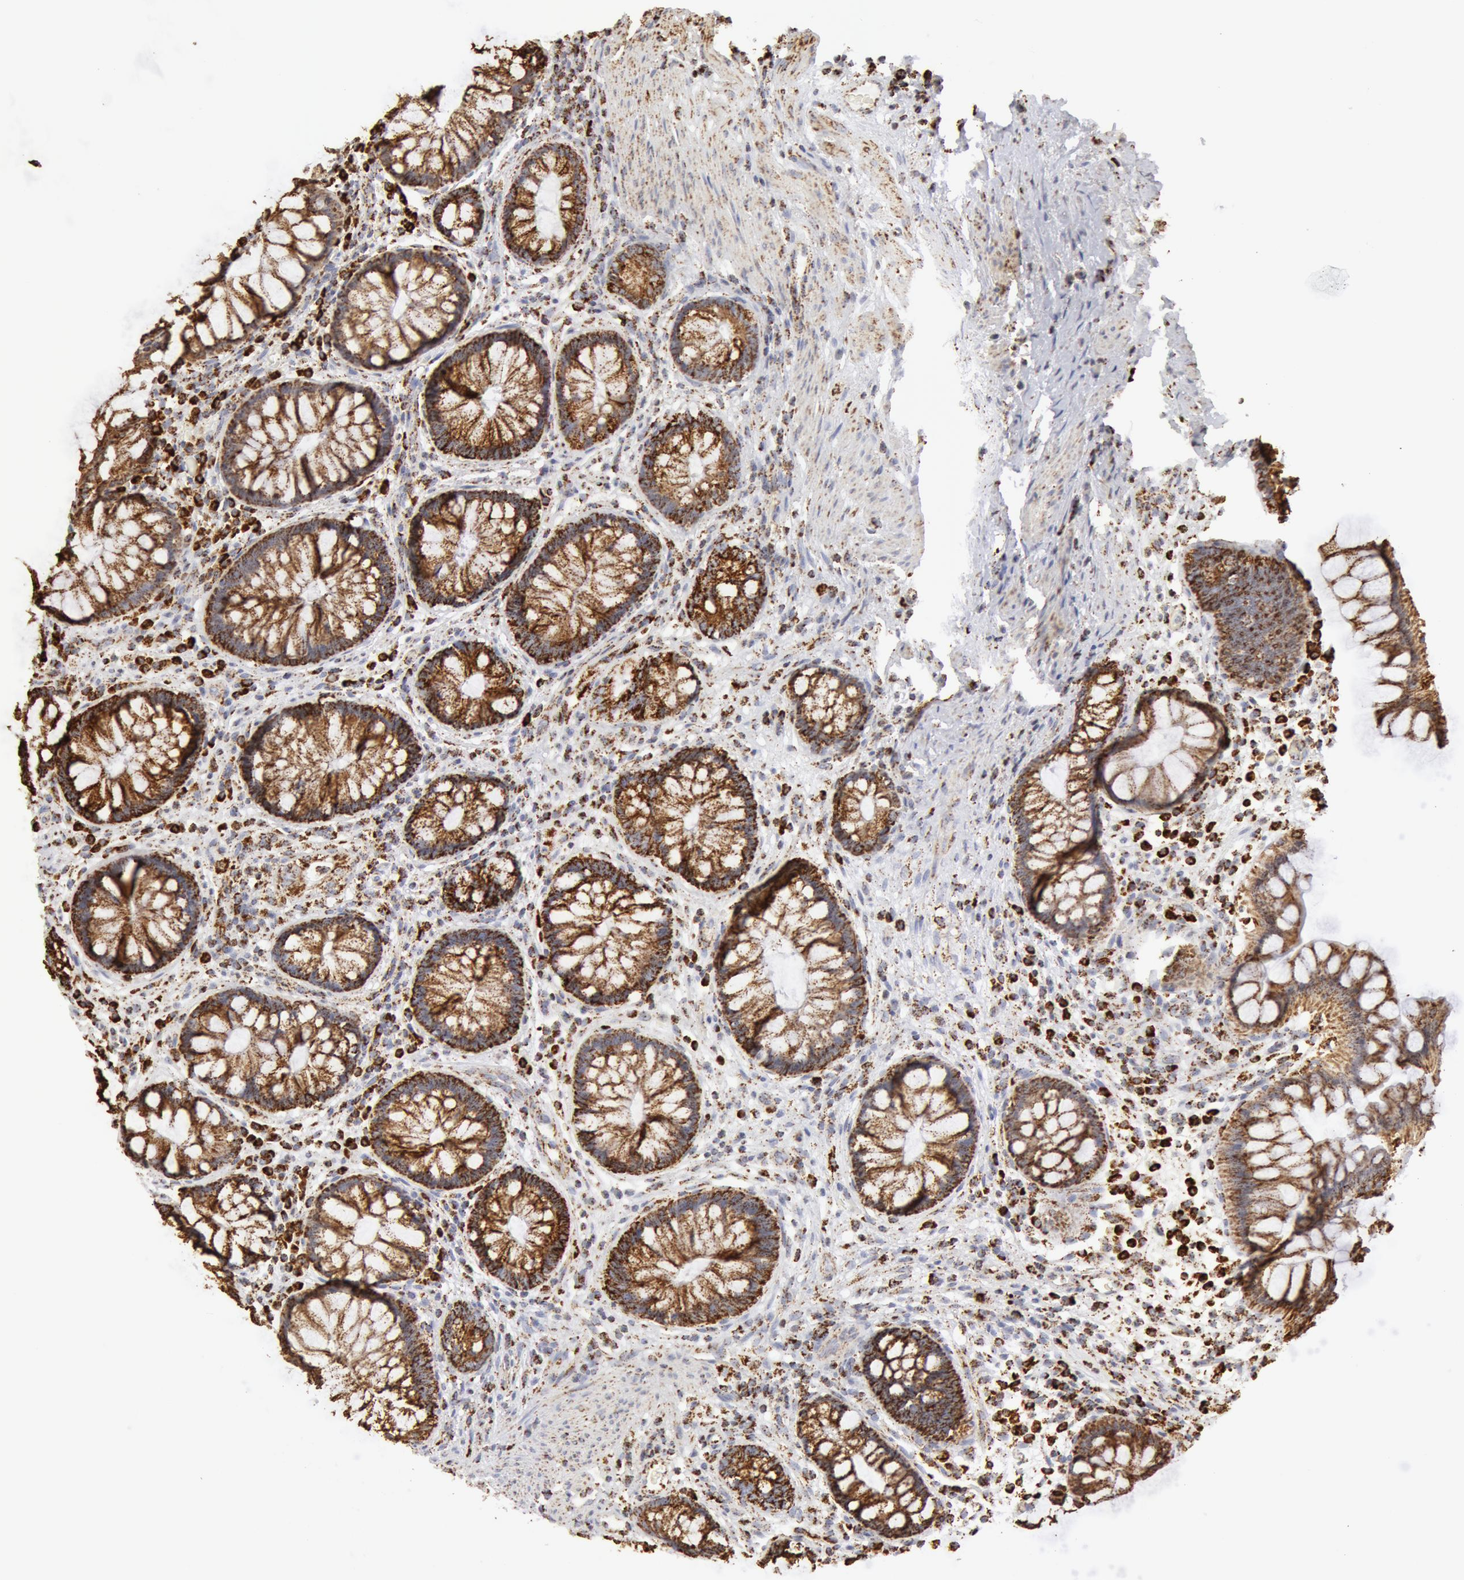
{"staining": {"intensity": "strong", "quantity": ">75%", "location": "cytoplasmic/membranous"}, "tissue": "rectum", "cell_type": "Glandular cells", "image_type": "normal", "snomed": [{"axis": "morphology", "description": "Normal tissue, NOS"}, {"axis": "topography", "description": "Rectum"}], "caption": "DAB (3,3'-diaminobenzidine) immunohistochemical staining of normal human rectum displays strong cytoplasmic/membranous protein expression in approximately >75% of glandular cells. Nuclei are stained in blue.", "gene": "ATP5F1B", "patient": {"sex": "male", "age": 77}}